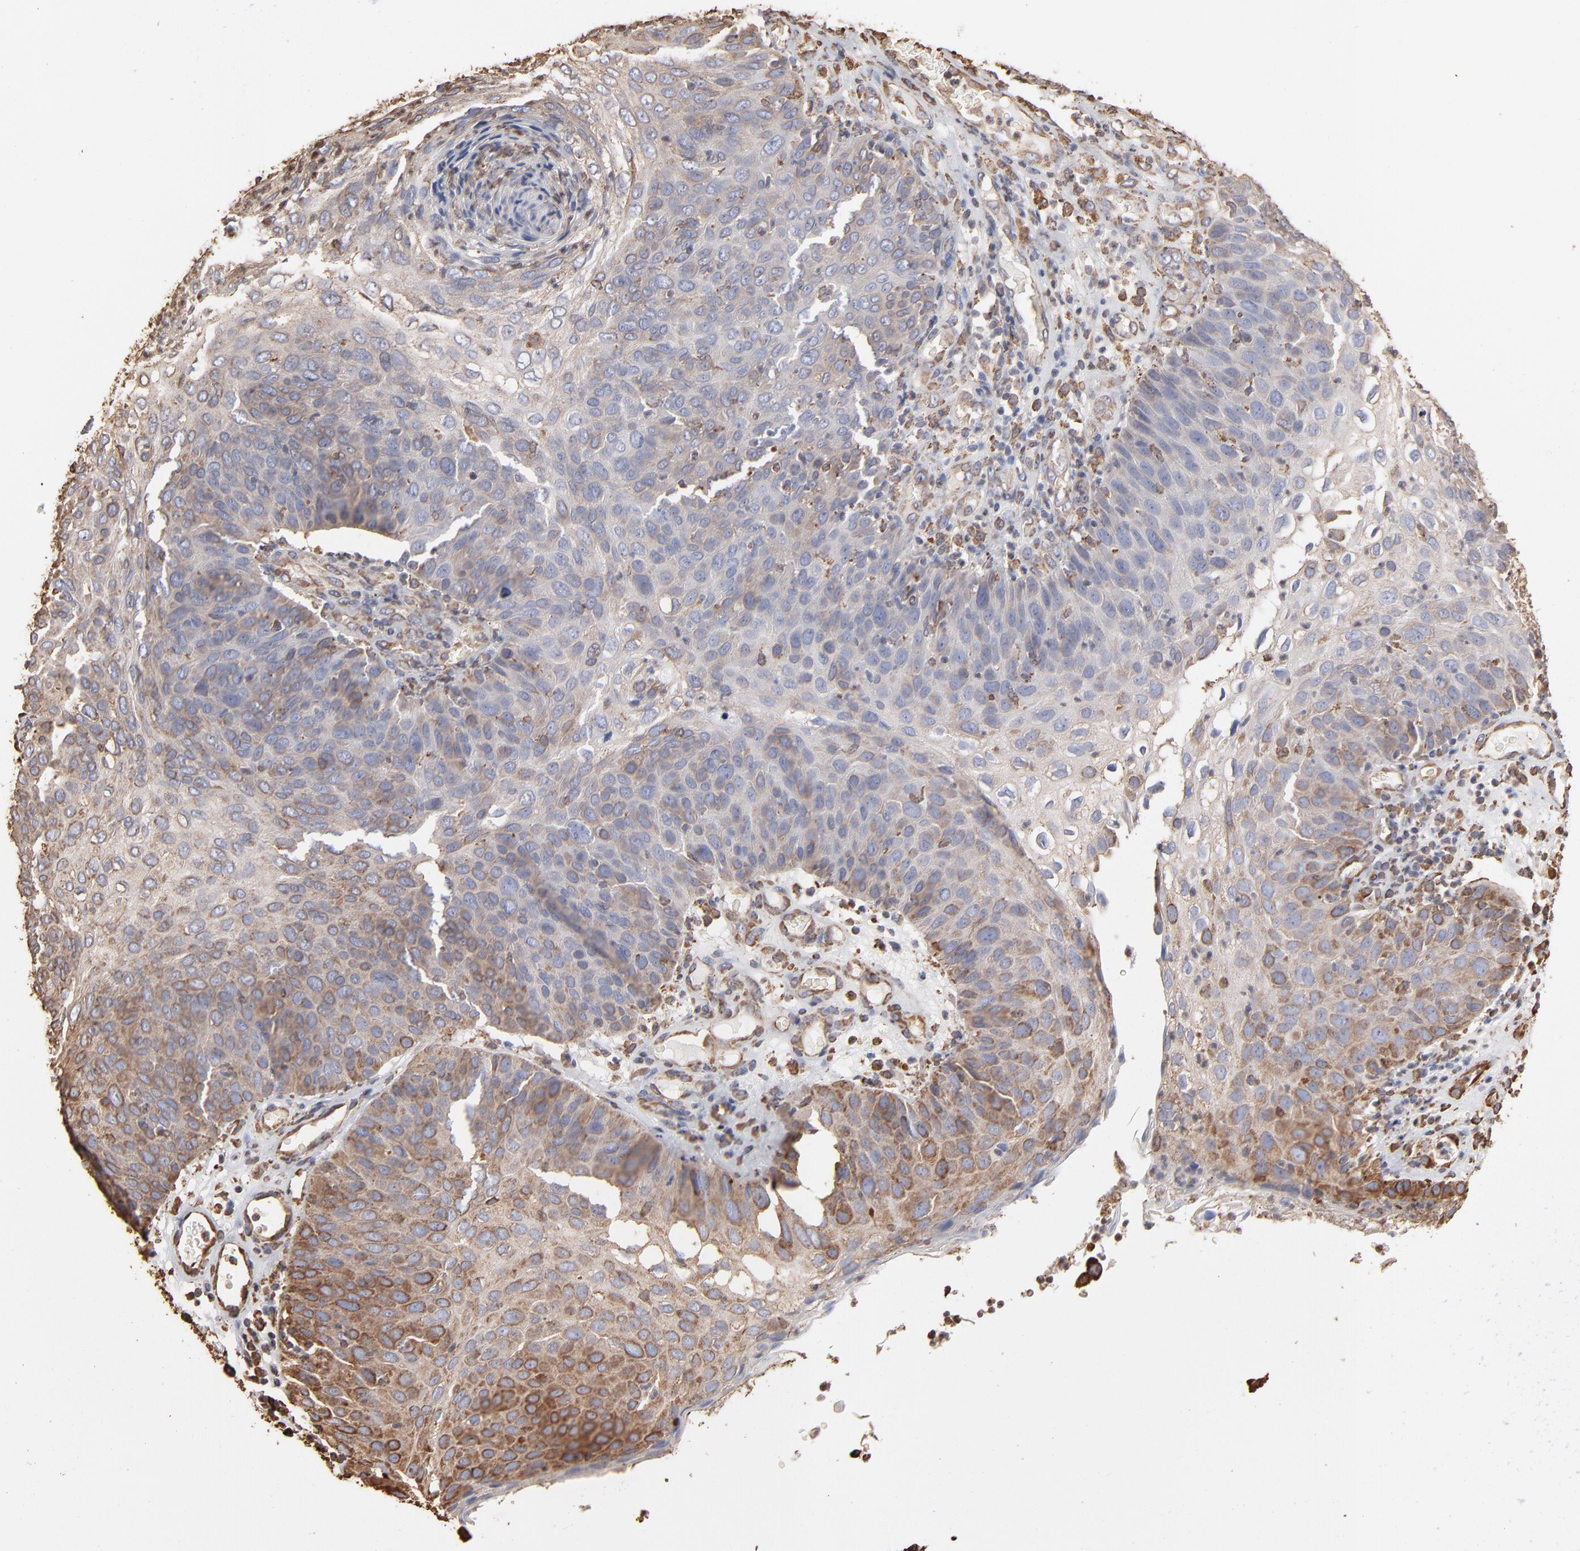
{"staining": {"intensity": "moderate", "quantity": ">75%", "location": "cytoplasmic/membranous"}, "tissue": "skin cancer", "cell_type": "Tumor cells", "image_type": "cancer", "snomed": [{"axis": "morphology", "description": "Squamous cell carcinoma, NOS"}, {"axis": "topography", "description": "Skin"}], "caption": "Moderate cytoplasmic/membranous positivity is appreciated in approximately >75% of tumor cells in skin cancer.", "gene": "PDIA3", "patient": {"sex": "male", "age": 87}}